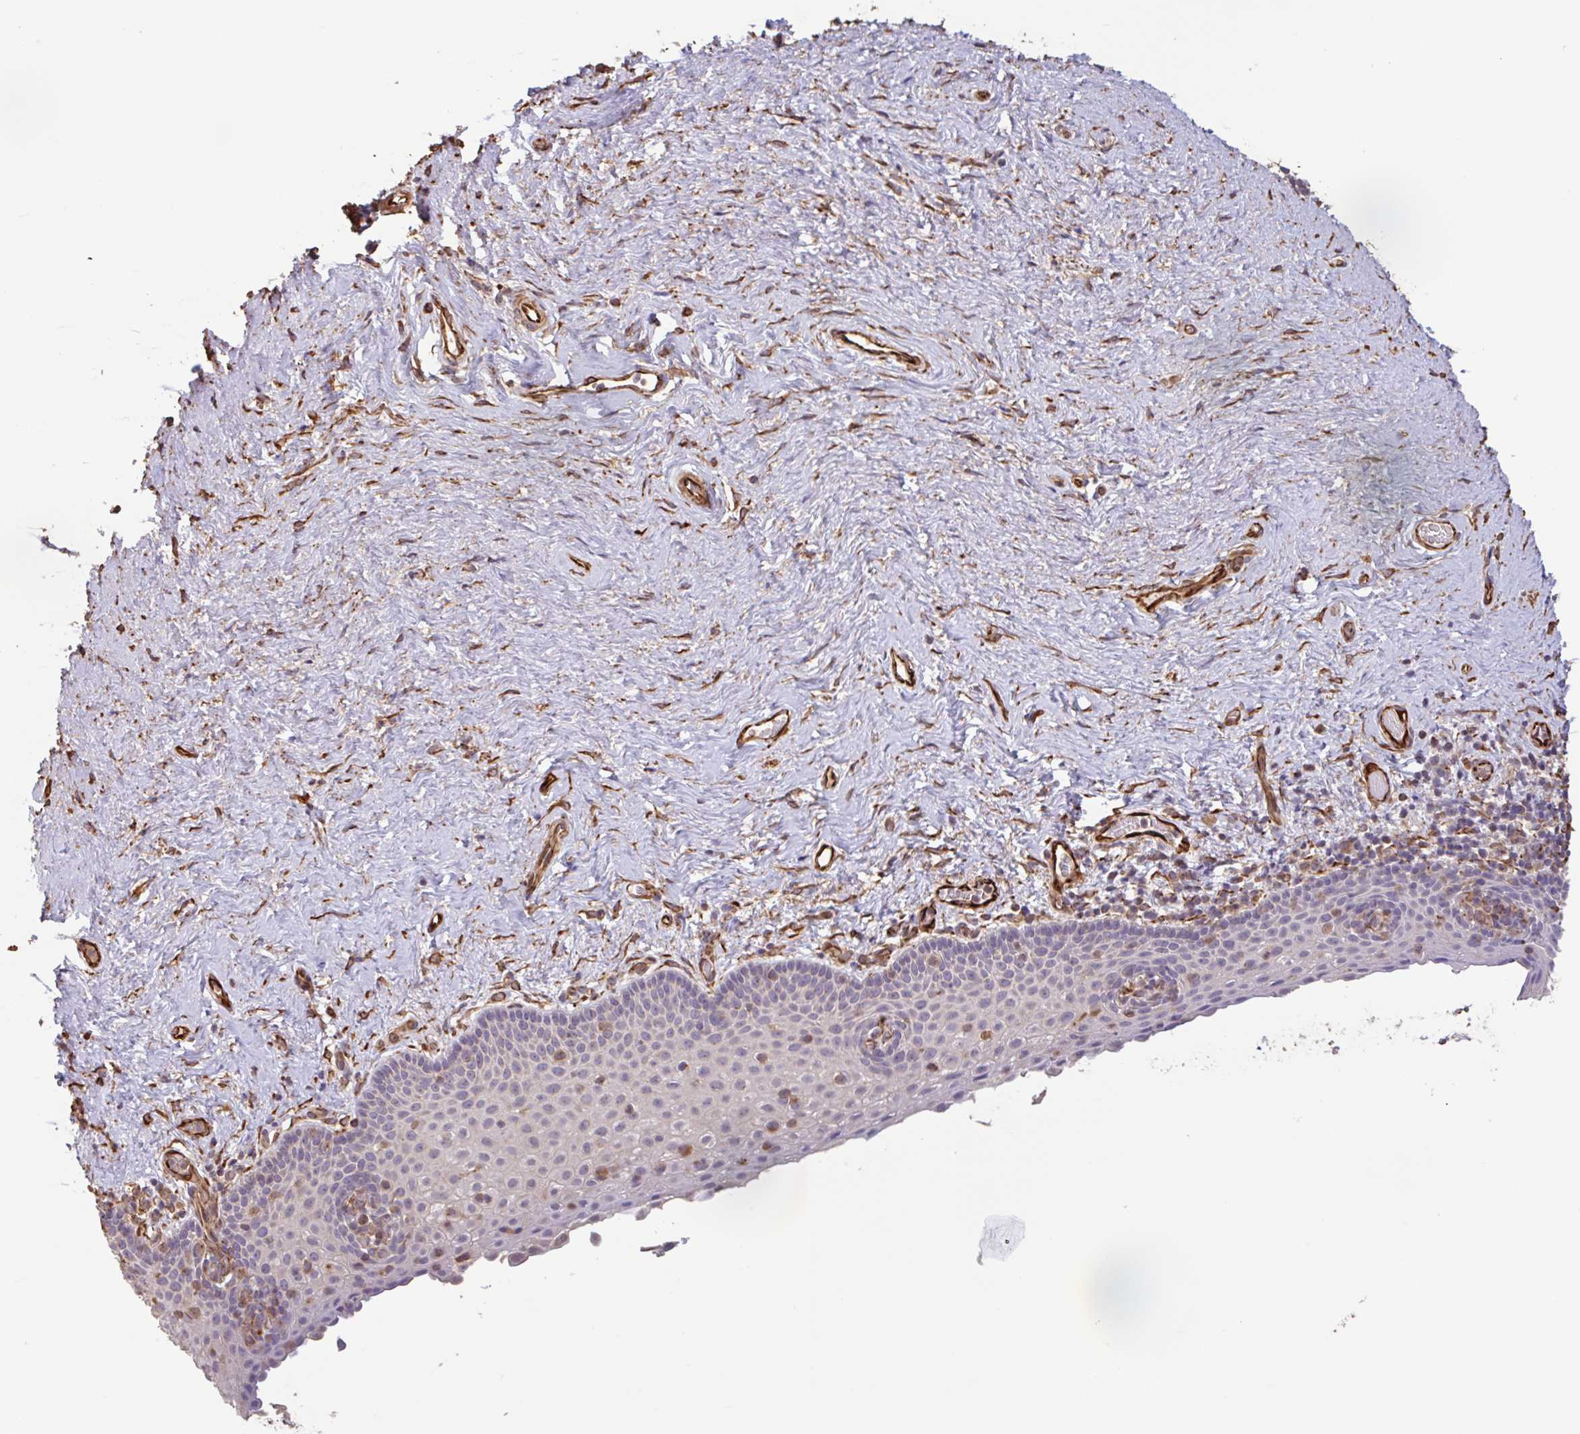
{"staining": {"intensity": "negative", "quantity": "none", "location": "none"}, "tissue": "vagina", "cell_type": "Squamous epithelial cells", "image_type": "normal", "snomed": [{"axis": "morphology", "description": "Normal tissue, NOS"}, {"axis": "topography", "description": "Vagina"}], "caption": "The immunohistochemistry (IHC) micrograph has no significant positivity in squamous epithelial cells of vagina. (DAB (3,3'-diaminobenzidine) IHC, high magnification).", "gene": "ZNF790", "patient": {"sex": "female", "age": 61}}